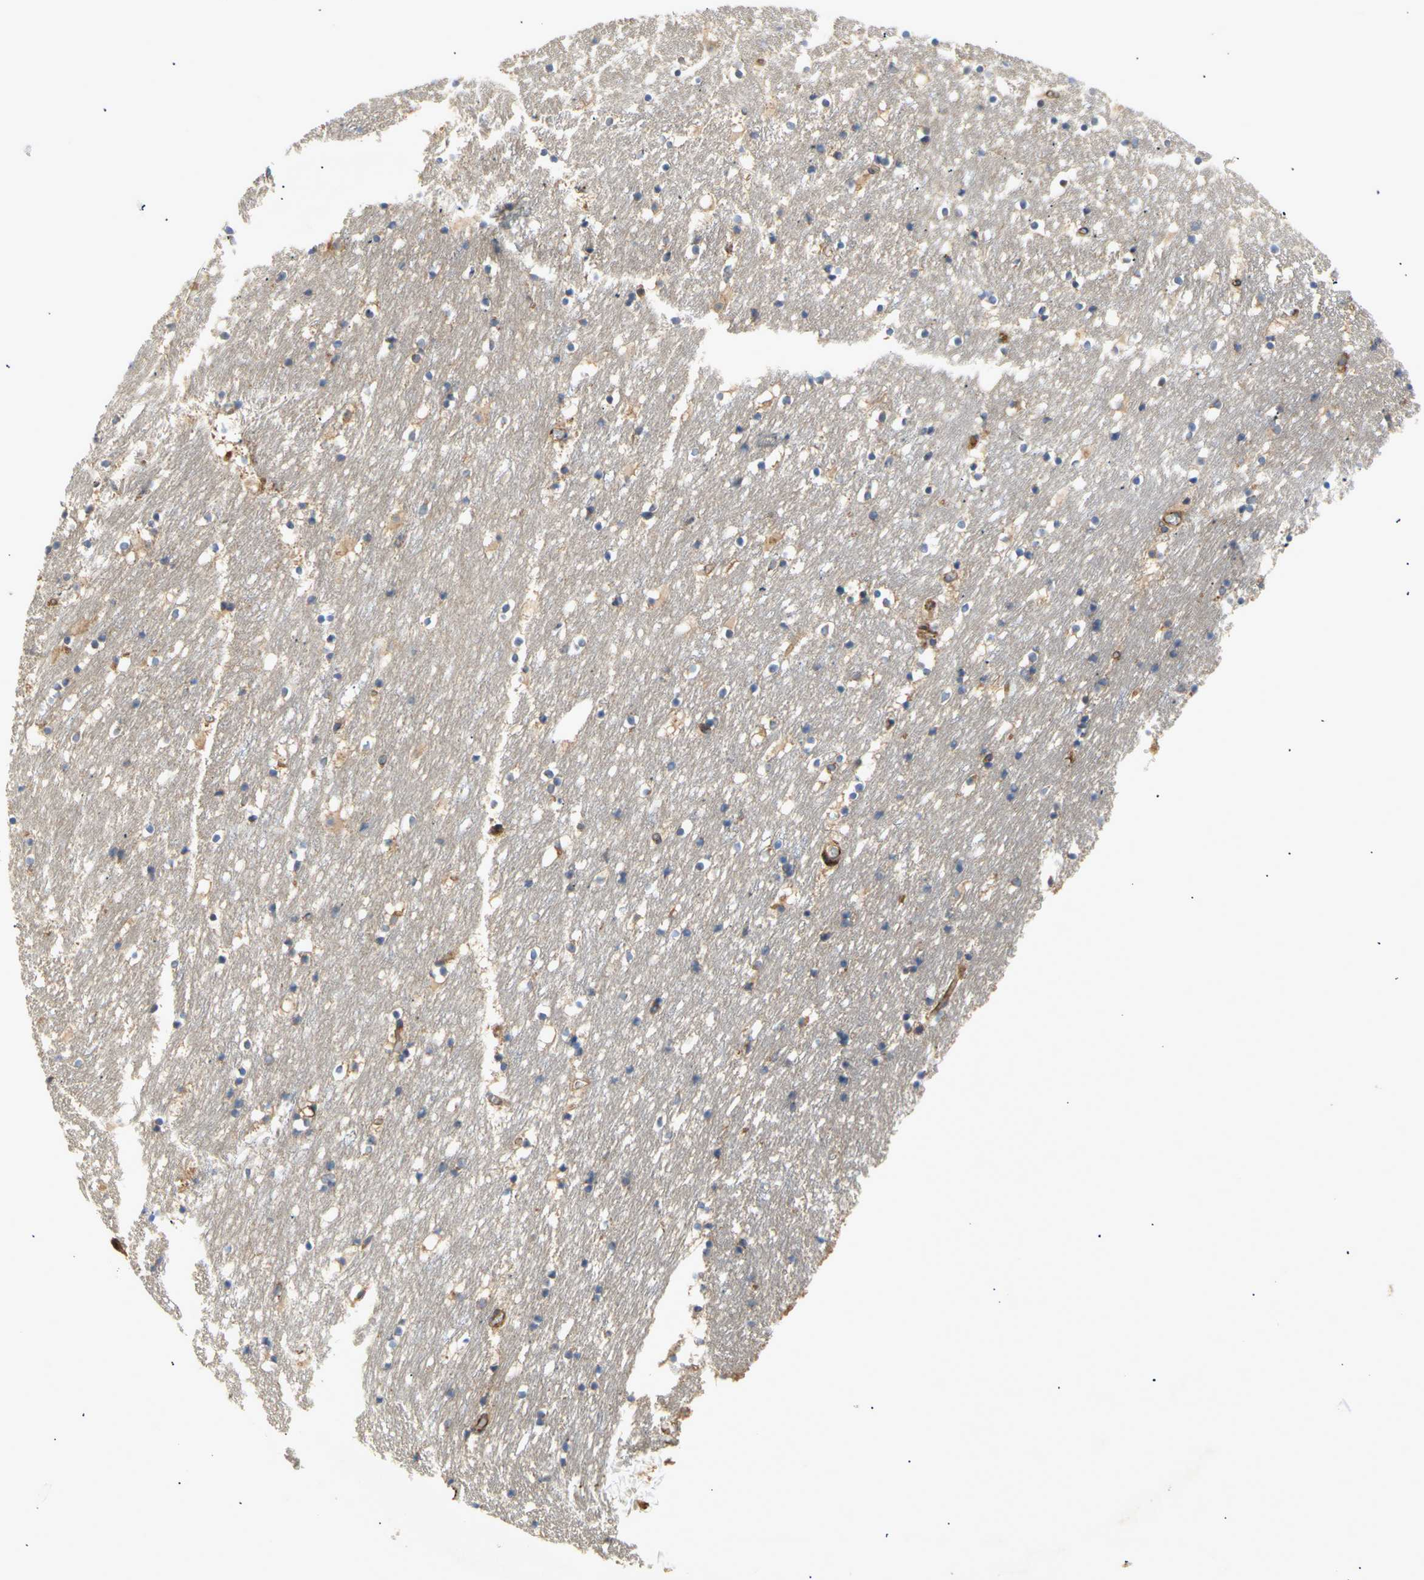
{"staining": {"intensity": "negative", "quantity": "none", "location": "none"}, "tissue": "caudate", "cell_type": "Glial cells", "image_type": "normal", "snomed": [{"axis": "morphology", "description": "Normal tissue, NOS"}, {"axis": "topography", "description": "Lateral ventricle wall"}], "caption": "The image demonstrates no staining of glial cells in benign caudate. The staining is performed using DAB (3,3'-diaminobenzidine) brown chromogen with nuclei counter-stained in using hematoxylin.", "gene": "TUBG2", "patient": {"sex": "male", "age": 45}}